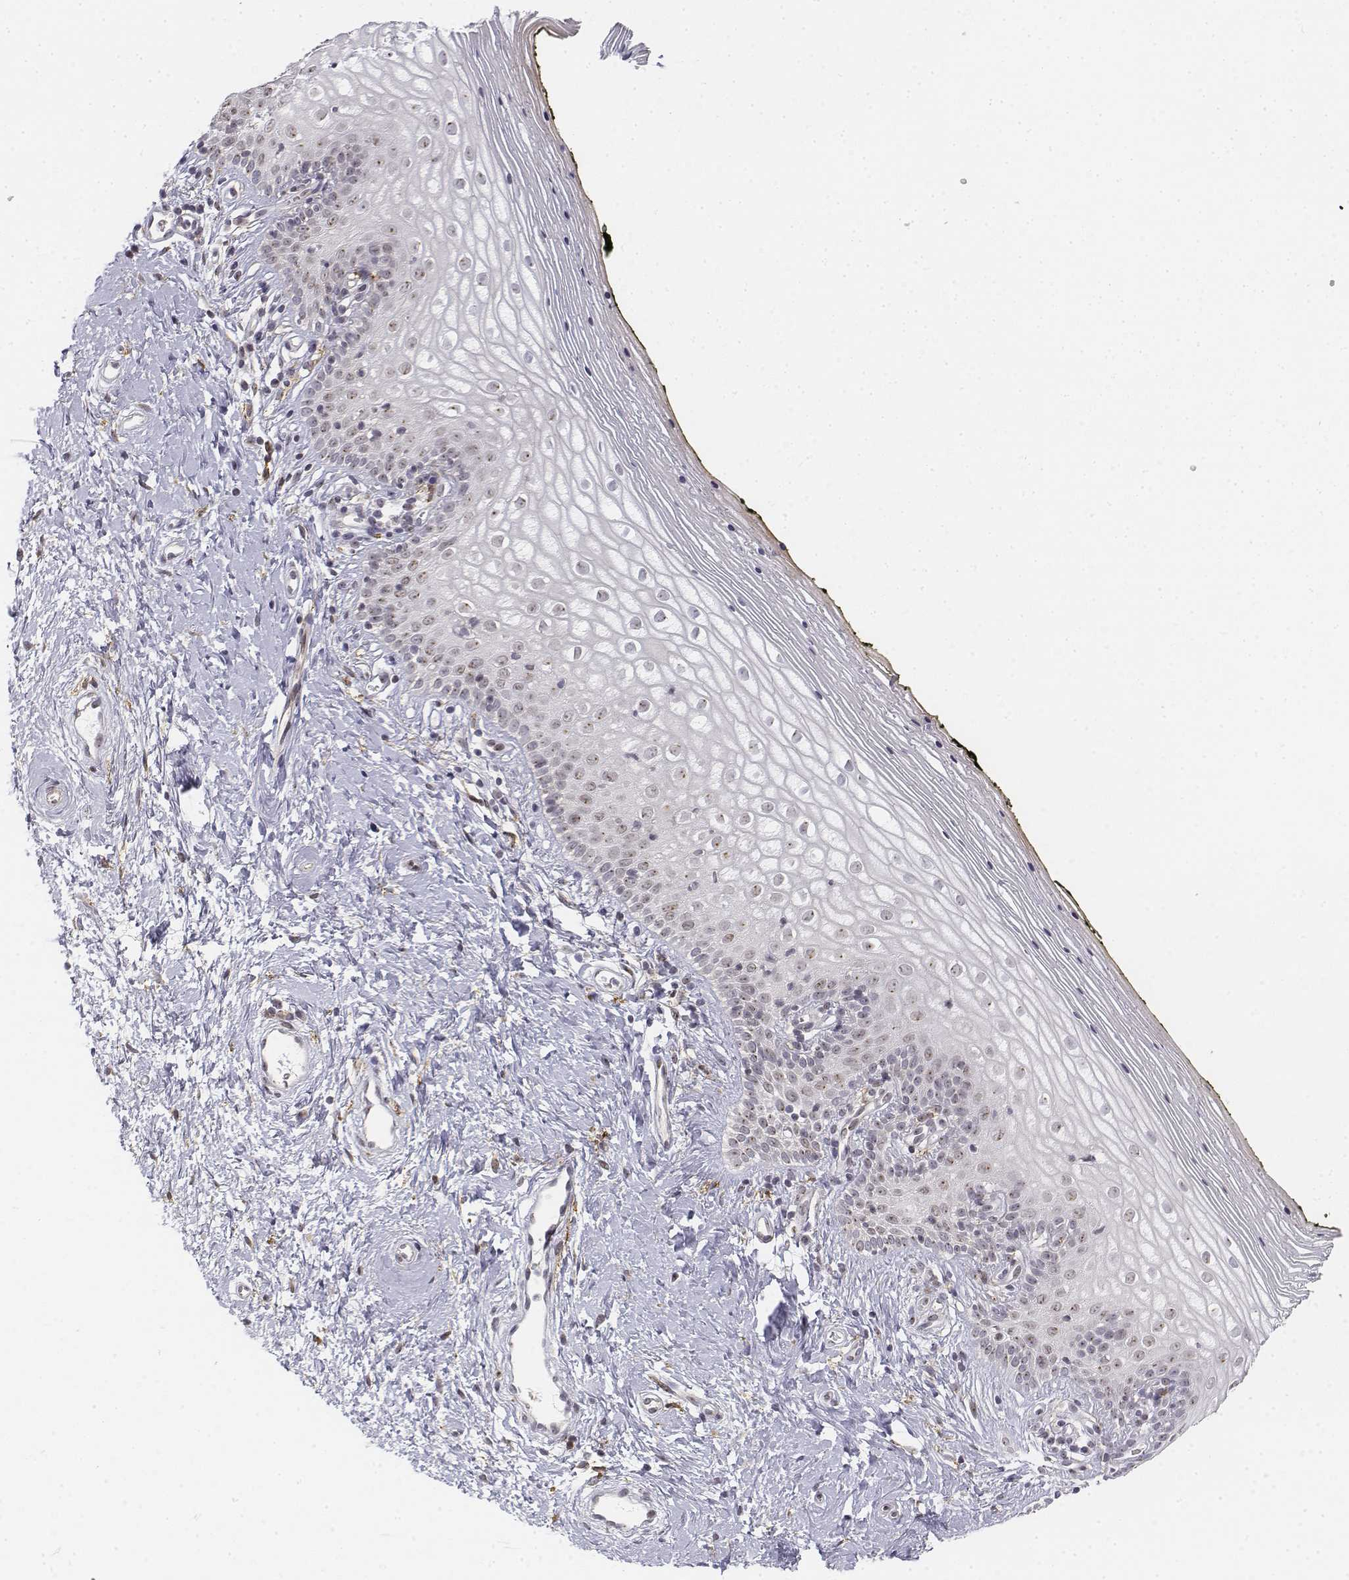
{"staining": {"intensity": "negative", "quantity": "none", "location": "none"}, "tissue": "vagina", "cell_type": "Squamous epithelial cells", "image_type": "normal", "snomed": [{"axis": "morphology", "description": "Normal tissue, NOS"}, {"axis": "topography", "description": "Vagina"}], "caption": "This is a micrograph of immunohistochemistry (IHC) staining of normal vagina, which shows no staining in squamous epithelial cells.", "gene": "CD14", "patient": {"sex": "female", "age": 47}}